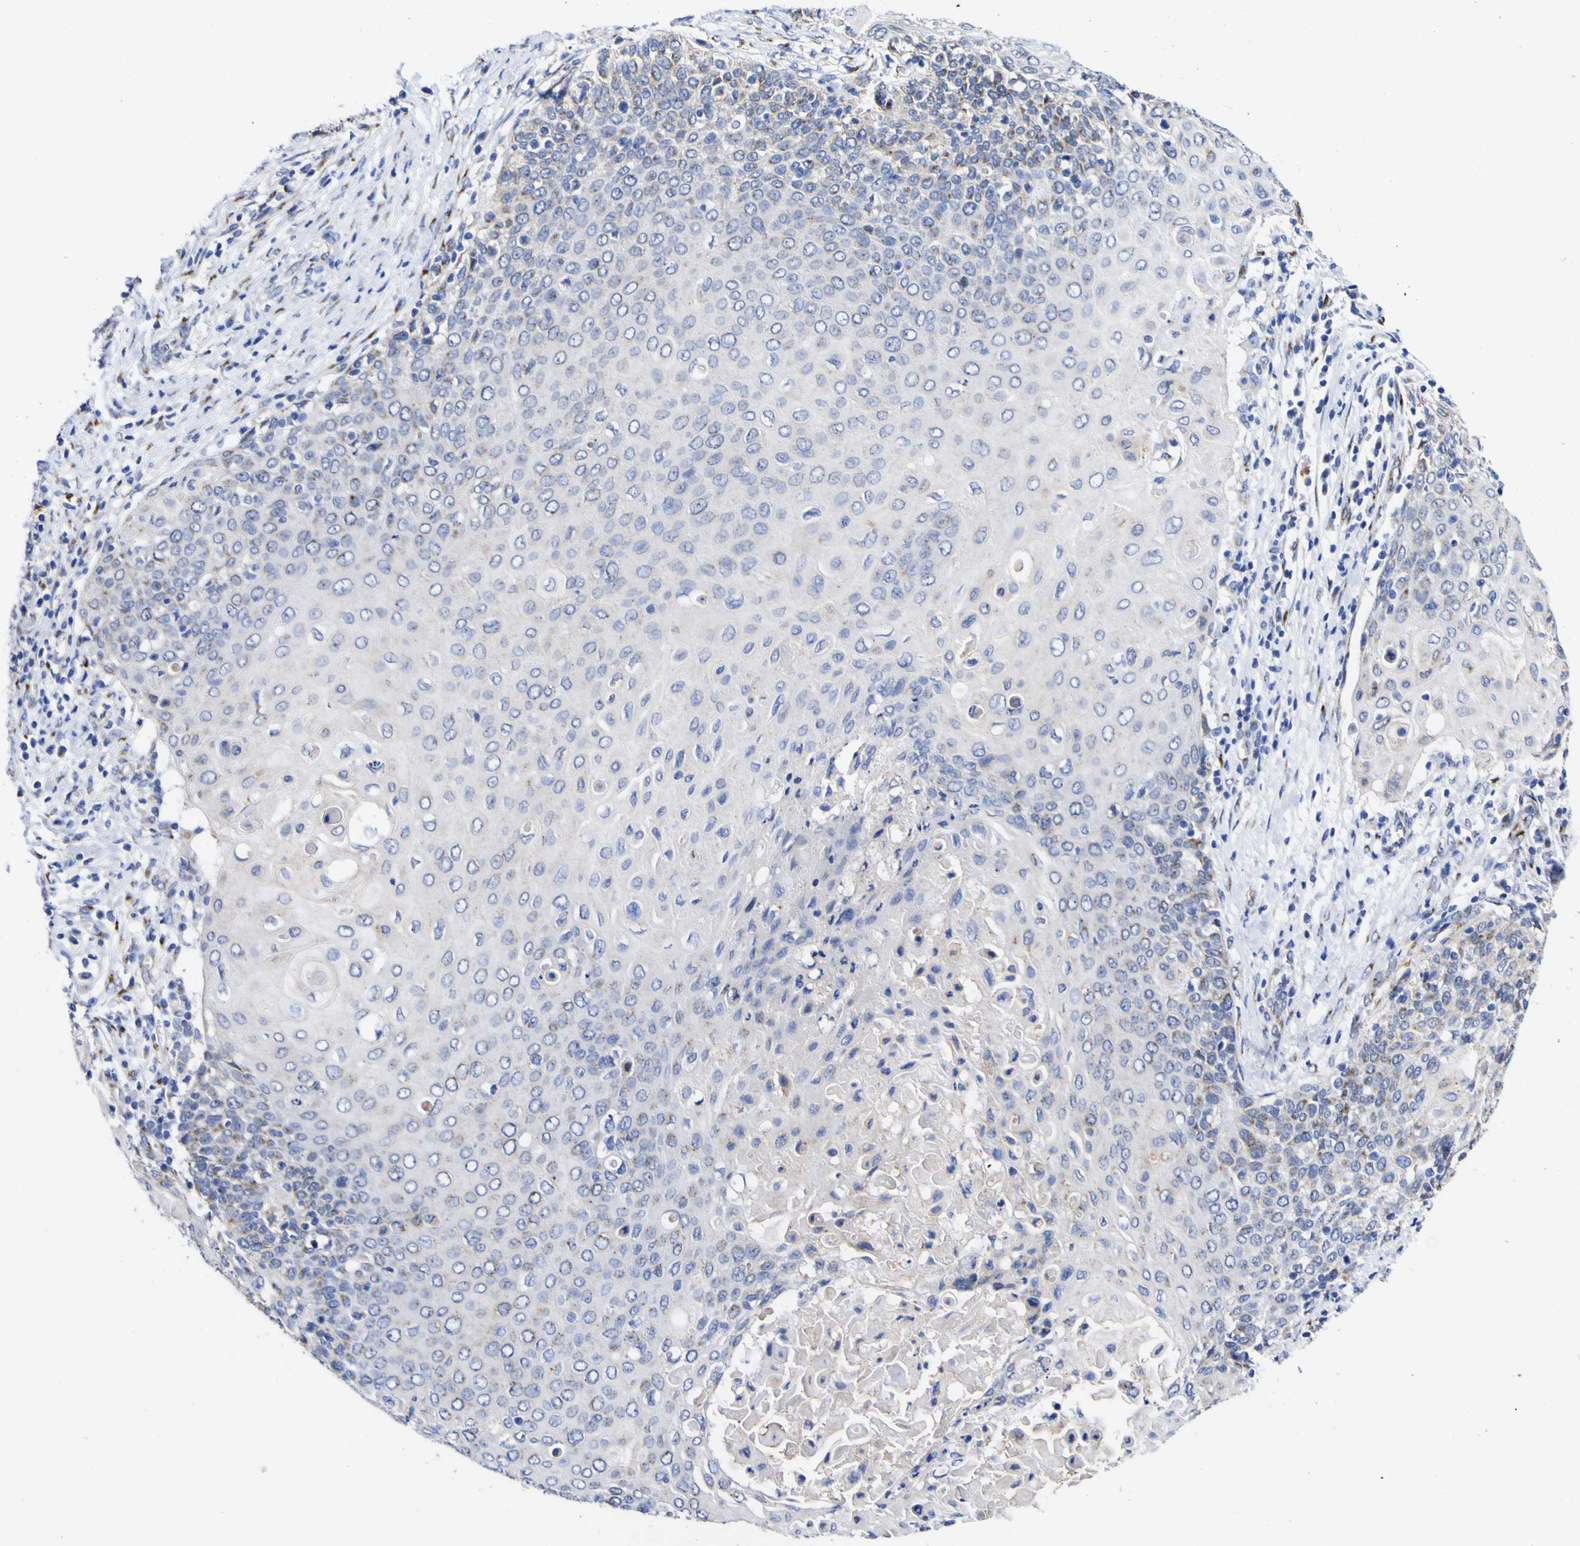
{"staining": {"intensity": "weak", "quantity": "<25%", "location": "cytoplasmic/membranous"}, "tissue": "cervical cancer", "cell_type": "Tumor cells", "image_type": "cancer", "snomed": [{"axis": "morphology", "description": "Squamous cell carcinoma, NOS"}, {"axis": "topography", "description": "Cervix"}], "caption": "This is an immunohistochemistry photomicrograph of squamous cell carcinoma (cervical). There is no positivity in tumor cells.", "gene": "GOLM1", "patient": {"sex": "female", "age": 39}}